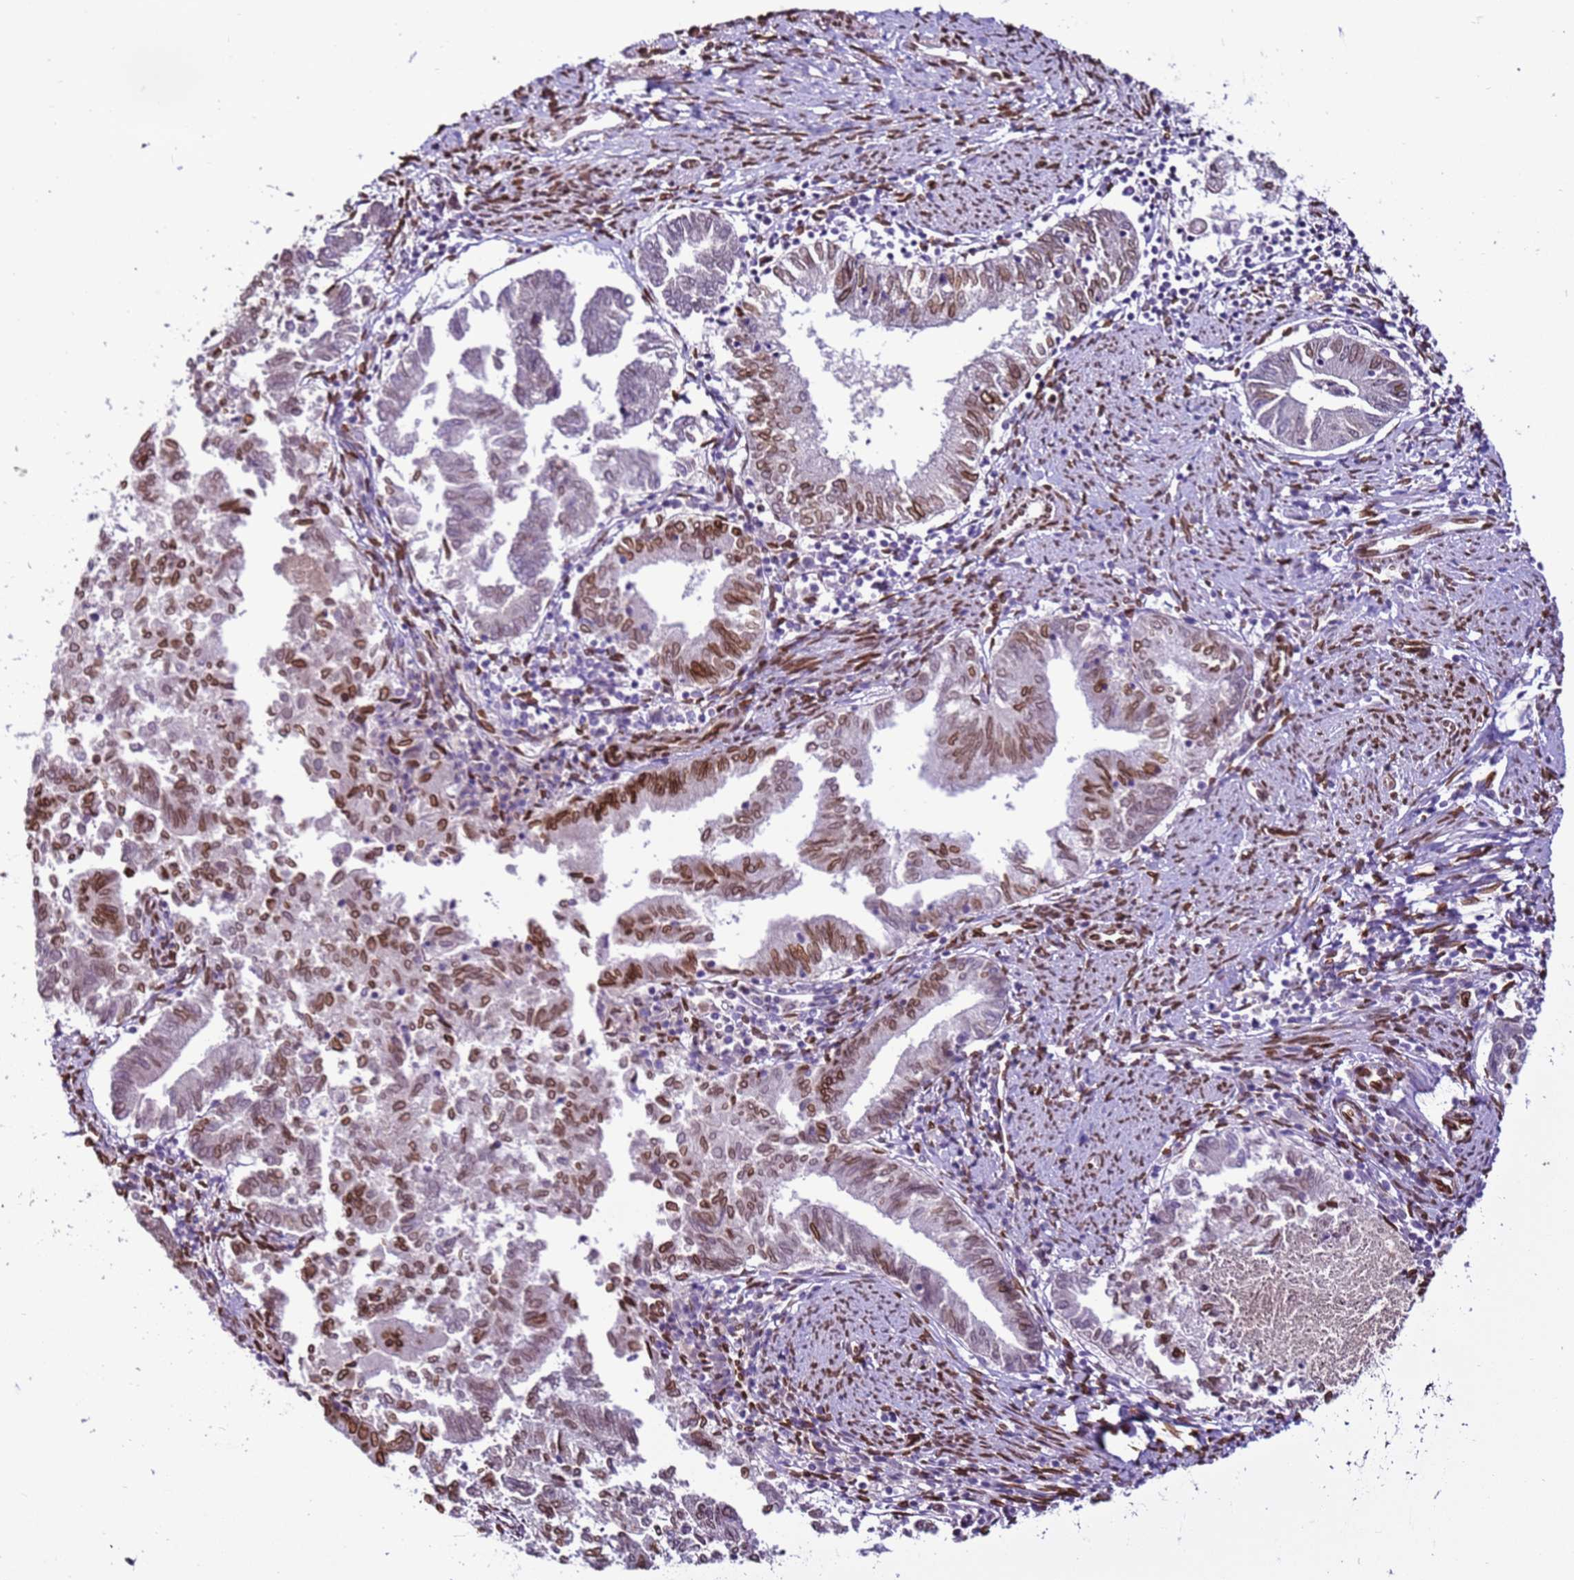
{"staining": {"intensity": "moderate", "quantity": "25%-75%", "location": "cytoplasmic/membranous,nuclear"}, "tissue": "endometrial cancer", "cell_type": "Tumor cells", "image_type": "cancer", "snomed": [{"axis": "morphology", "description": "Adenocarcinoma, NOS"}, {"axis": "topography", "description": "Endometrium"}], "caption": "Immunohistochemical staining of endometrial adenocarcinoma shows moderate cytoplasmic/membranous and nuclear protein expression in about 25%-75% of tumor cells.", "gene": "TMEM47", "patient": {"sex": "female", "age": 79}}